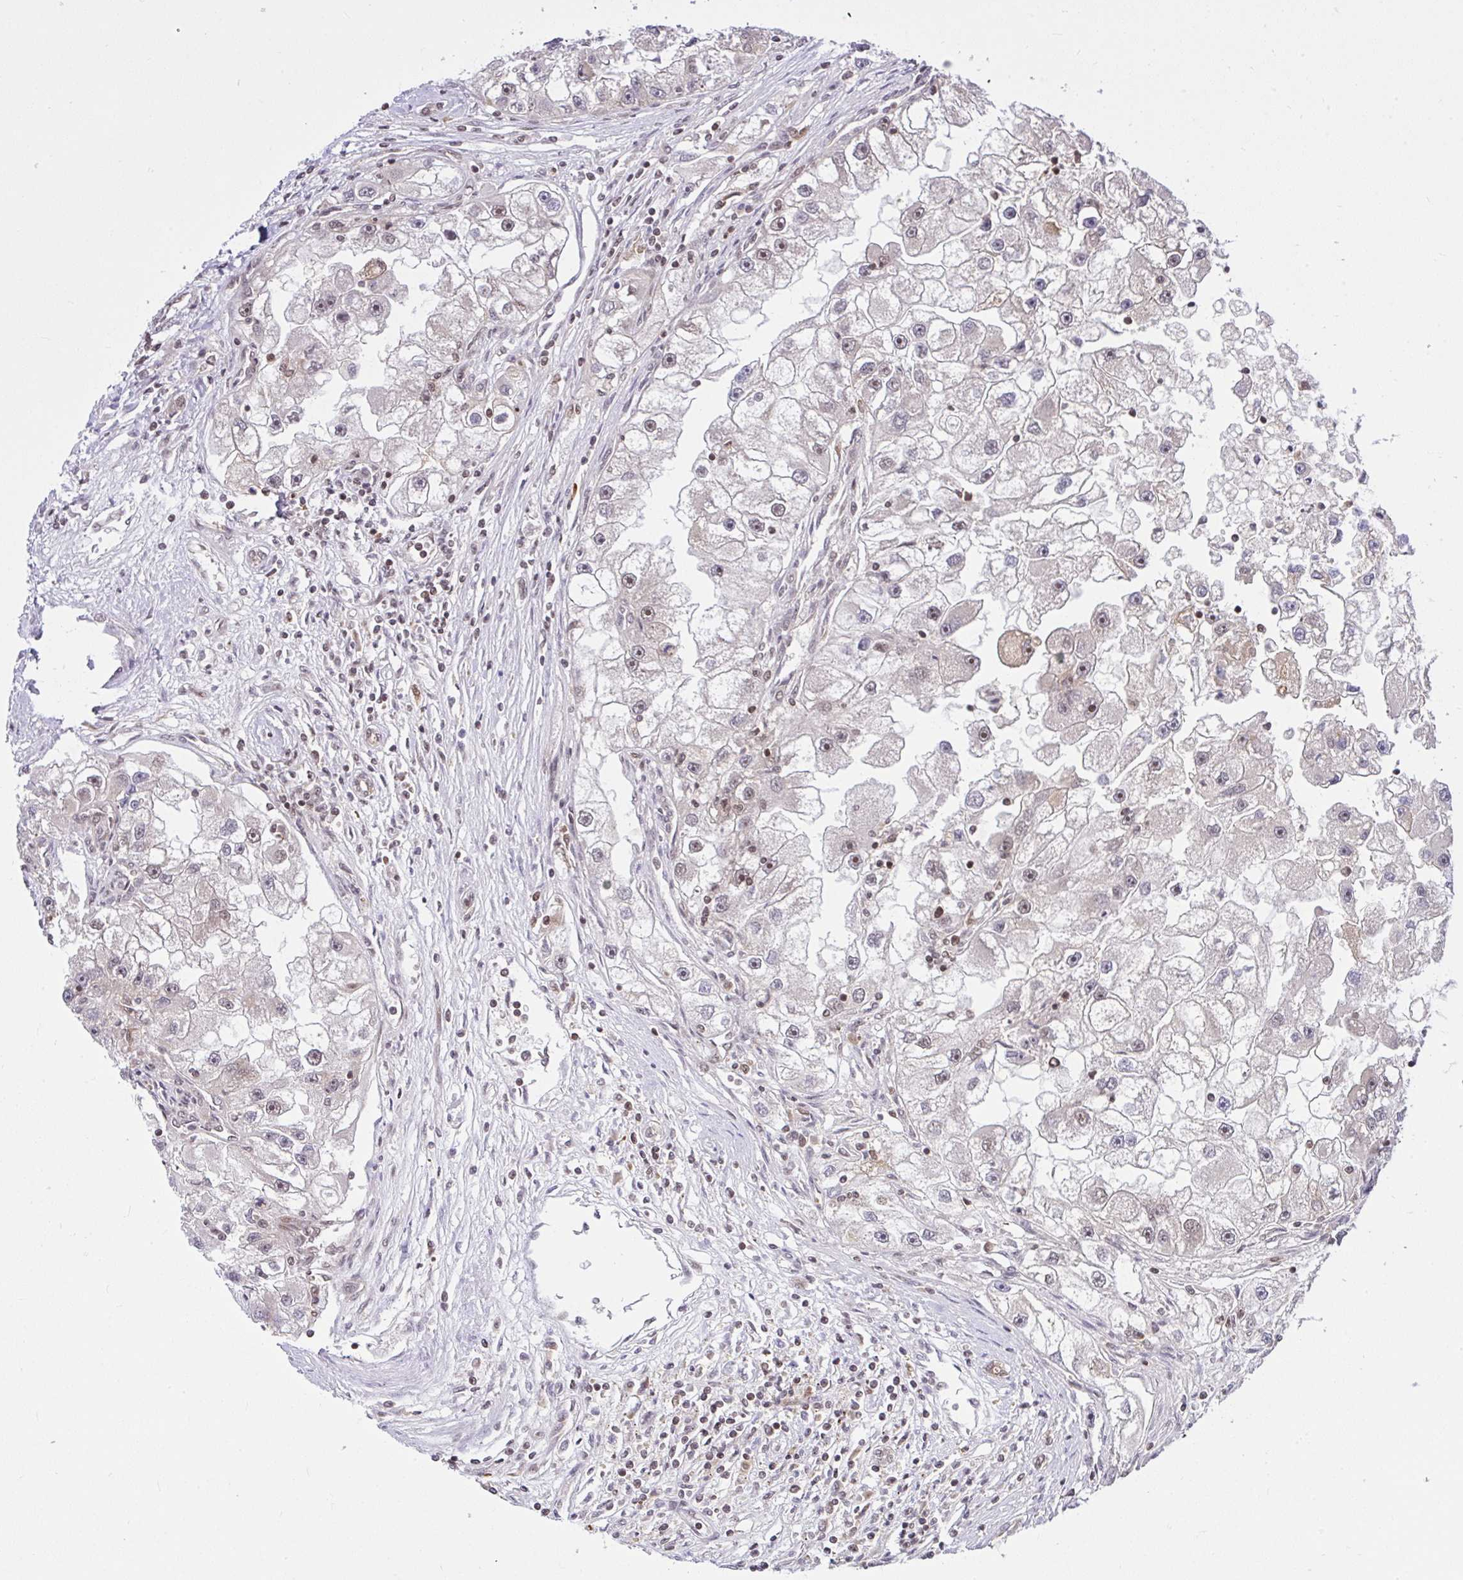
{"staining": {"intensity": "weak", "quantity": "<25%", "location": "nuclear"}, "tissue": "renal cancer", "cell_type": "Tumor cells", "image_type": "cancer", "snomed": [{"axis": "morphology", "description": "Adenocarcinoma, NOS"}, {"axis": "topography", "description": "Kidney"}], "caption": "Adenocarcinoma (renal) stained for a protein using immunohistochemistry (IHC) exhibits no staining tumor cells.", "gene": "CCDC12", "patient": {"sex": "male", "age": 63}}